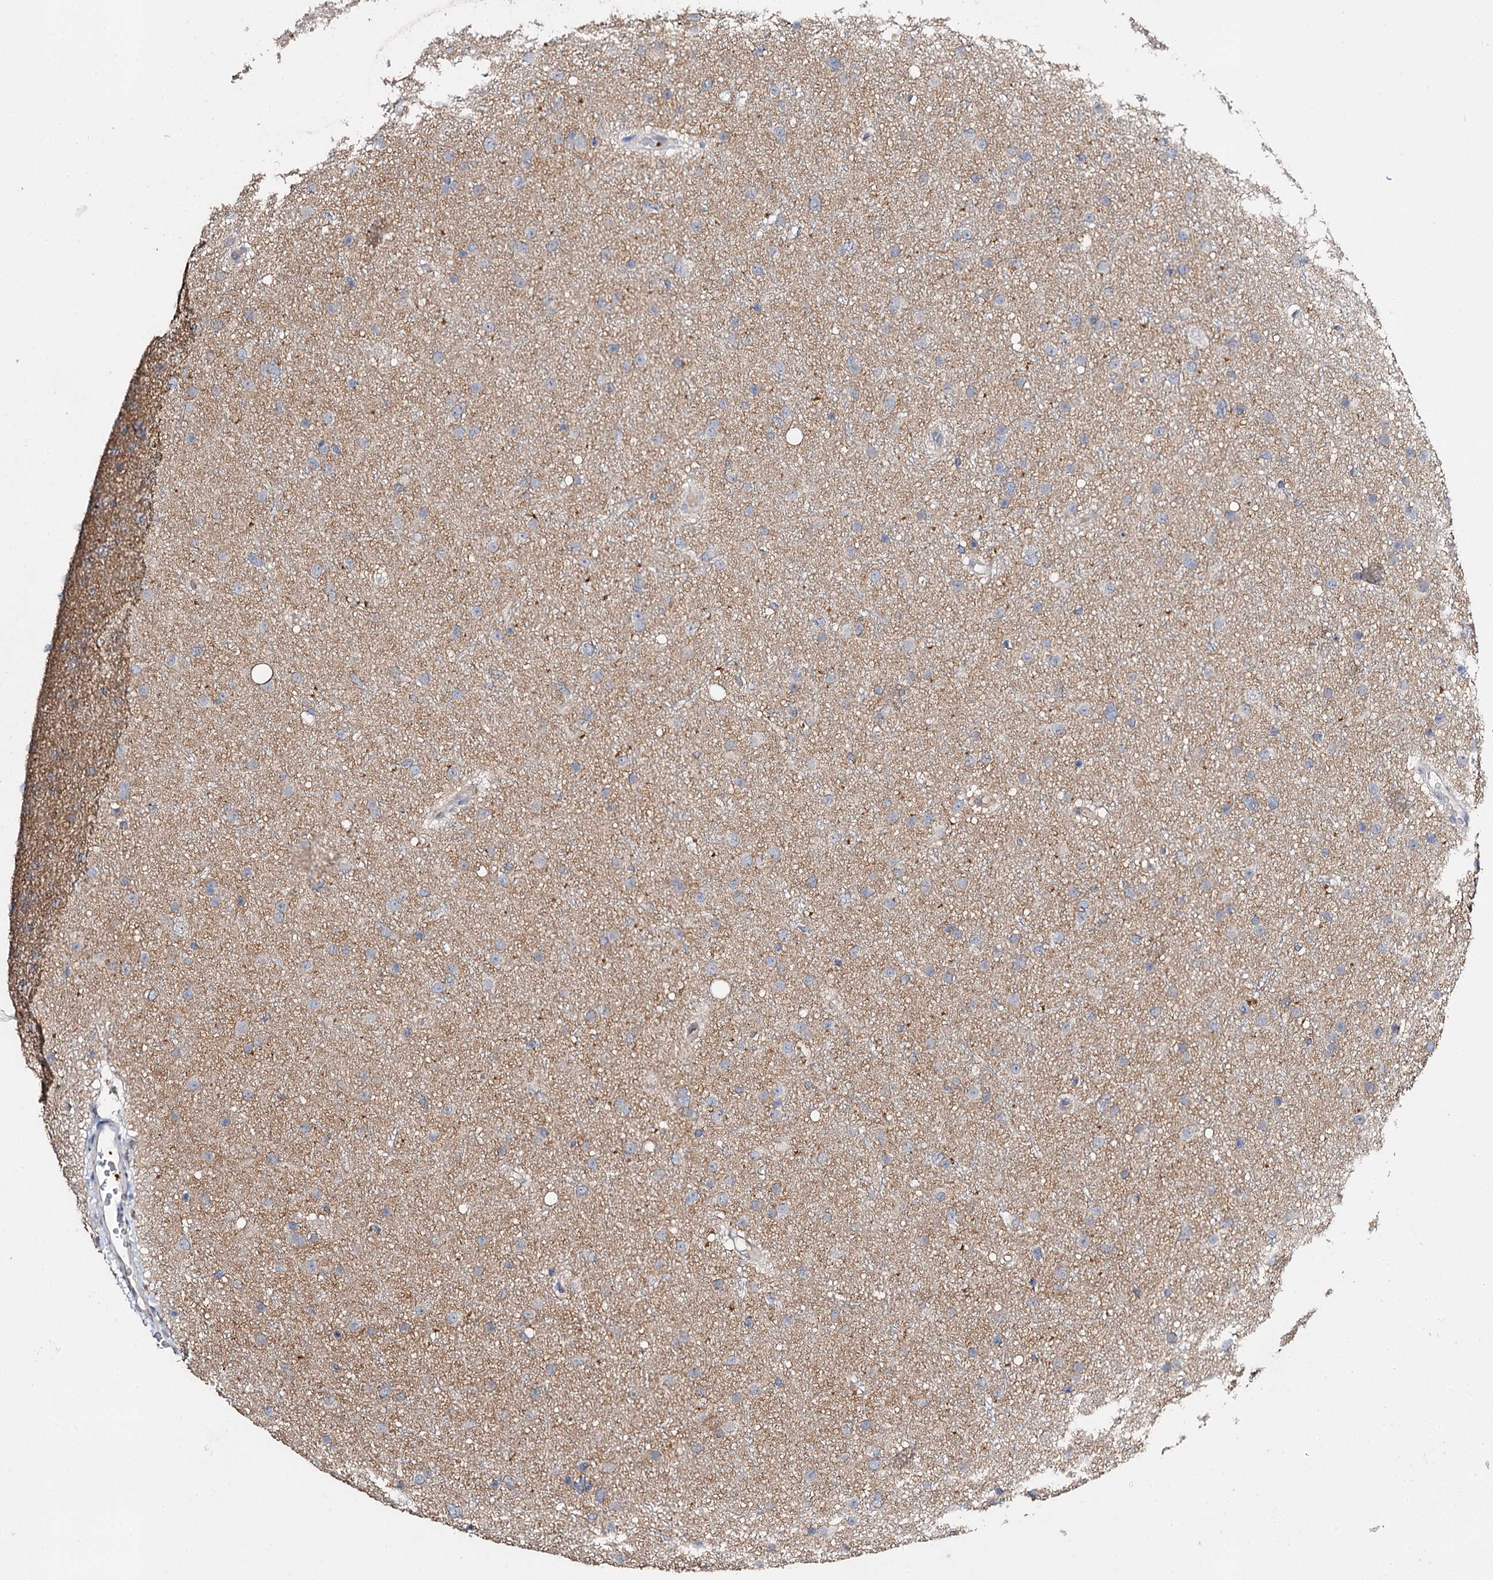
{"staining": {"intensity": "negative", "quantity": "none", "location": "none"}, "tissue": "glioma", "cell_type": "Tumor cells", "image_type": "cancer", "snomed": [{"axis": "morphology", "description": "Glioma, malignant, Low grade"}, {"axis": "topography", "description": "Cerebral cortex"}], "caption": "Immunohistochemistry photomicrograph of malignant glioma (low-grade) stained for a protein (brown), which reveals no positivity in tumor cells.", "gene": "DNAH6", "patient": {"sex": "female", "age": 39}}